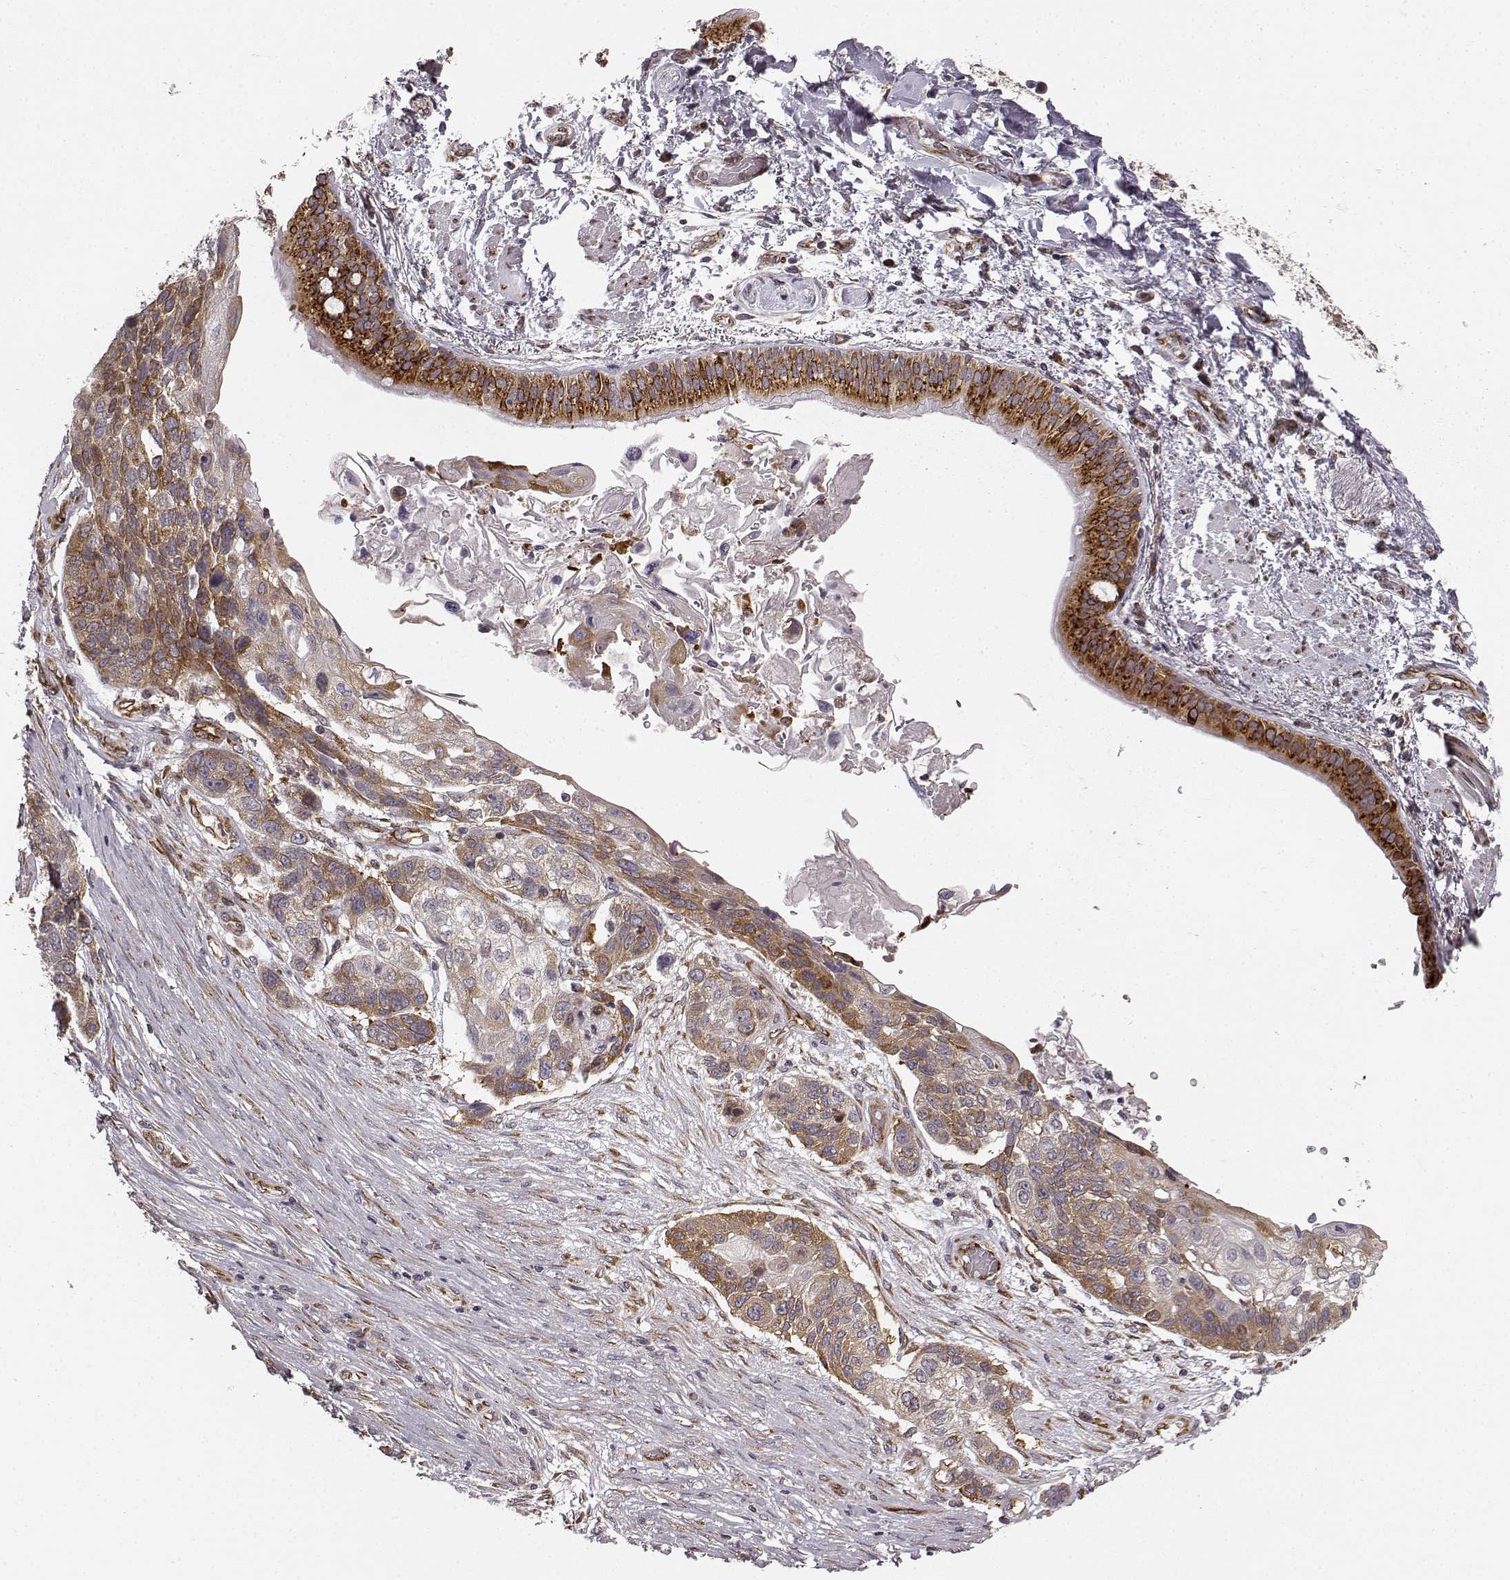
{"staining": {"intensity": "moderate", "quantity": "25%-75%", "location": "cytoplasmic/membranous"}, "tissue": "lung cancer", "cell_type": "Tumor cells", "image_type": "cancer", "snomed": [{"axis": "morphology", "description": "Squamous cell carcinoma, NOS"}, {"axis": "topography", "description": "Lung"}], "caption": "IHC staining of squamous cell carcinoma (lung), which reveals medium levels of moderate cytoplasmic/membranous expression in approximately 25%-75% of tumor cells indicating moderate cytoplasmic/membranous protein expression. The staining was performed using DAB (3,3'-diaminobenzidine) (brown) for protein detection and nuclei were counterstained in hematoxylin (blue).", "gene": "TMEM14A", "patient": {"sex": "male", "age": 69}}